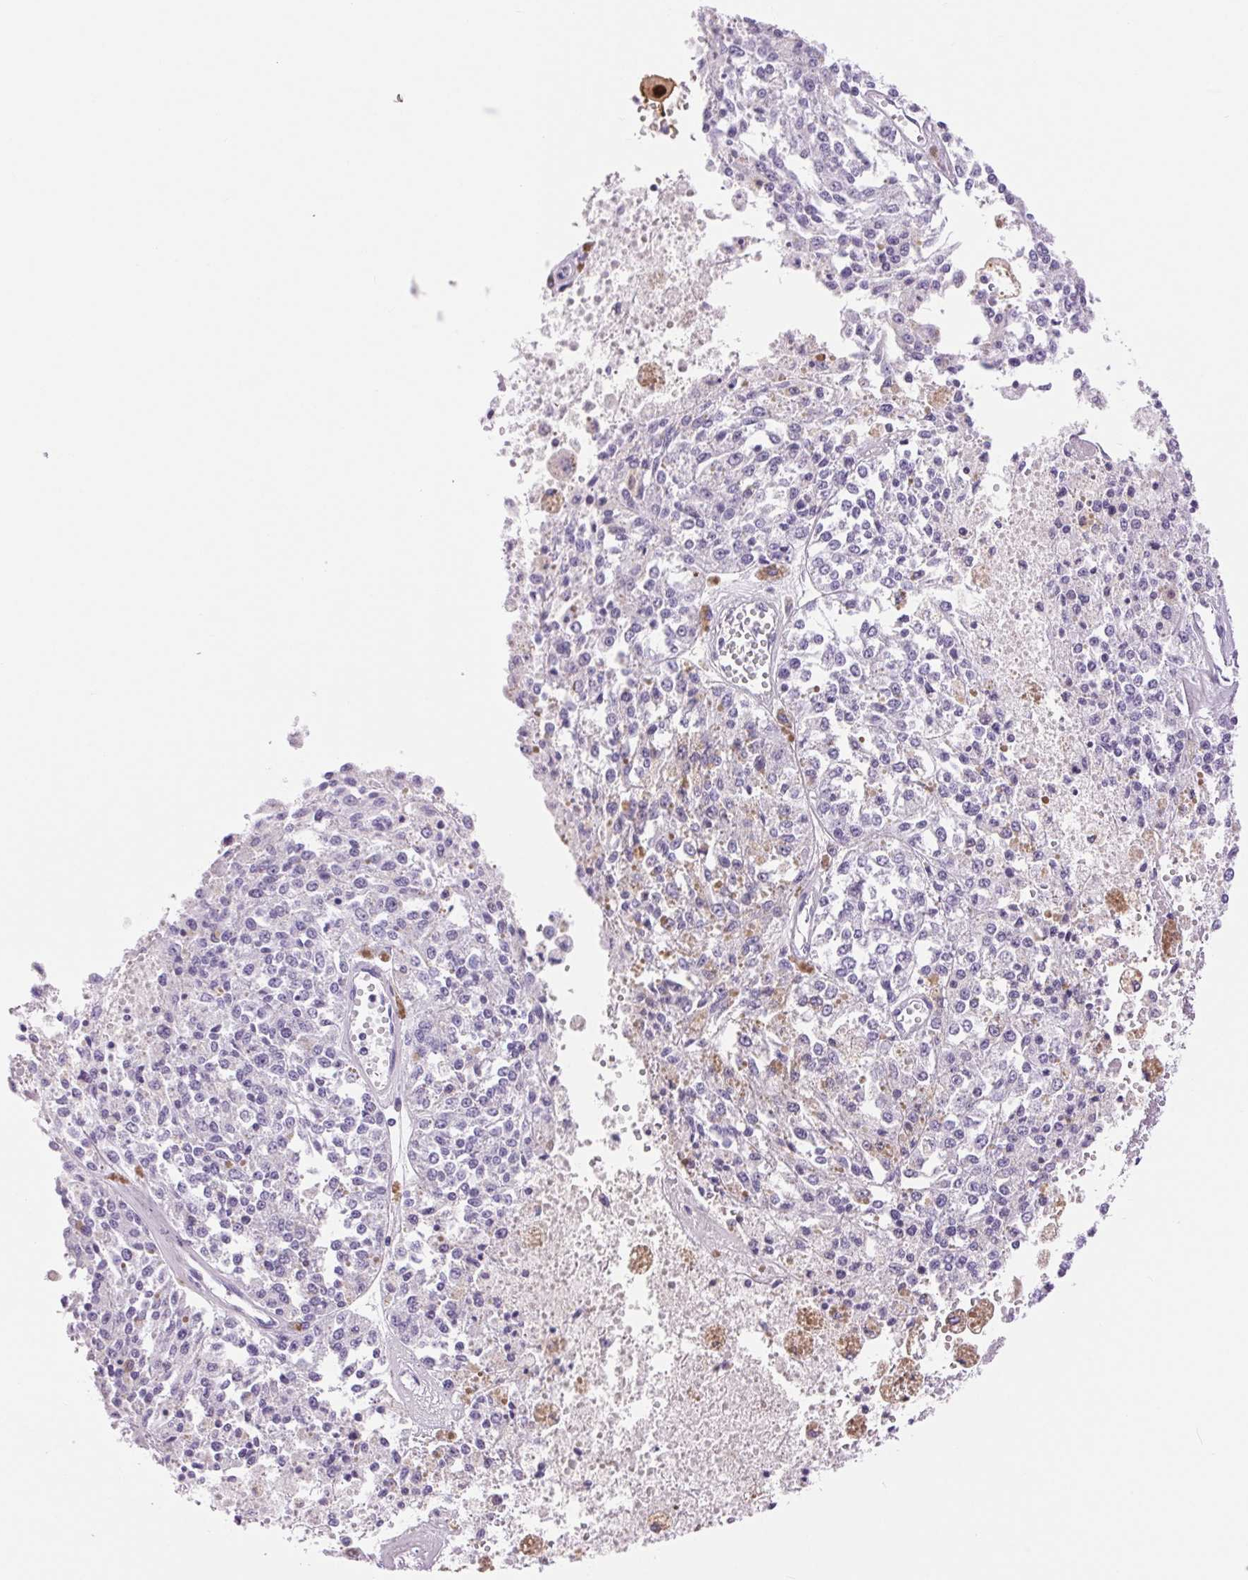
{"staining": {"intensity": "negative", "quantity": "none", "location": "none"}, "tissue": "melanoma", "cell_type": "Tumor cells", "image_type": "cancer", "snomed": [{"axis": "morphology", "description": "Malignant melanoma, Metastatic site"}, {"axis": "topography", "description": "Lymph node"}], "caption": "There is no significant staining in tumor cells of melanoma.", "gene": "SERPINB3", "patient": {"sex": "female", "age": 64}}